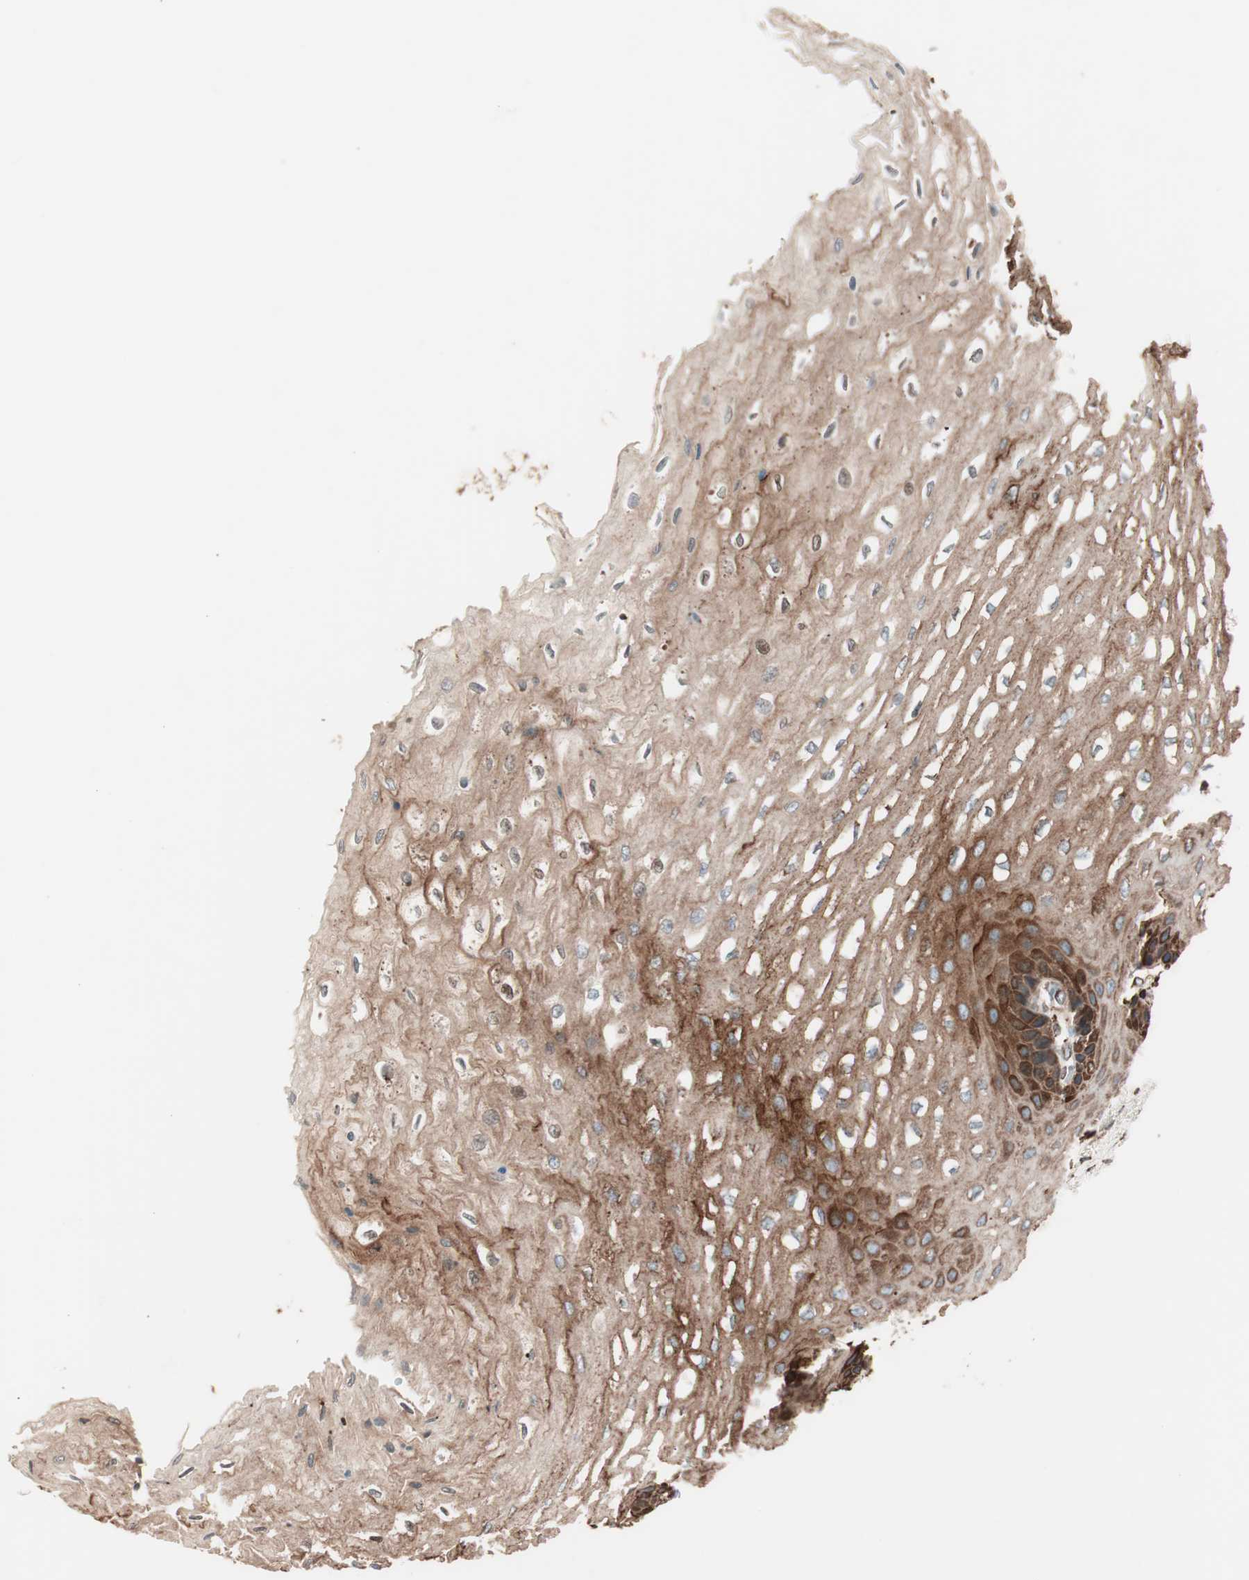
{"staining": {"intensity": "strong", "quantity": ">75%", "location": "cytoplasmic/membranous"}, "tissue": "esophagus", "cell_type": "Squamous epithelial cells", "image_type": "normal", "snomed": [{"axis": "morphology", "description": "Normal tissue, NOS"}, {"axis": "topography", "description": "Esophagus"}], "caption": "This histopathology image exhibits IHC staining of unremarkable esophagus, with high strong cytoplasmic/membranous staining in about >75% of squamous epithelial cells.", "gene": "VEGFA", "patient": {"sex": "female", "age": 72}}